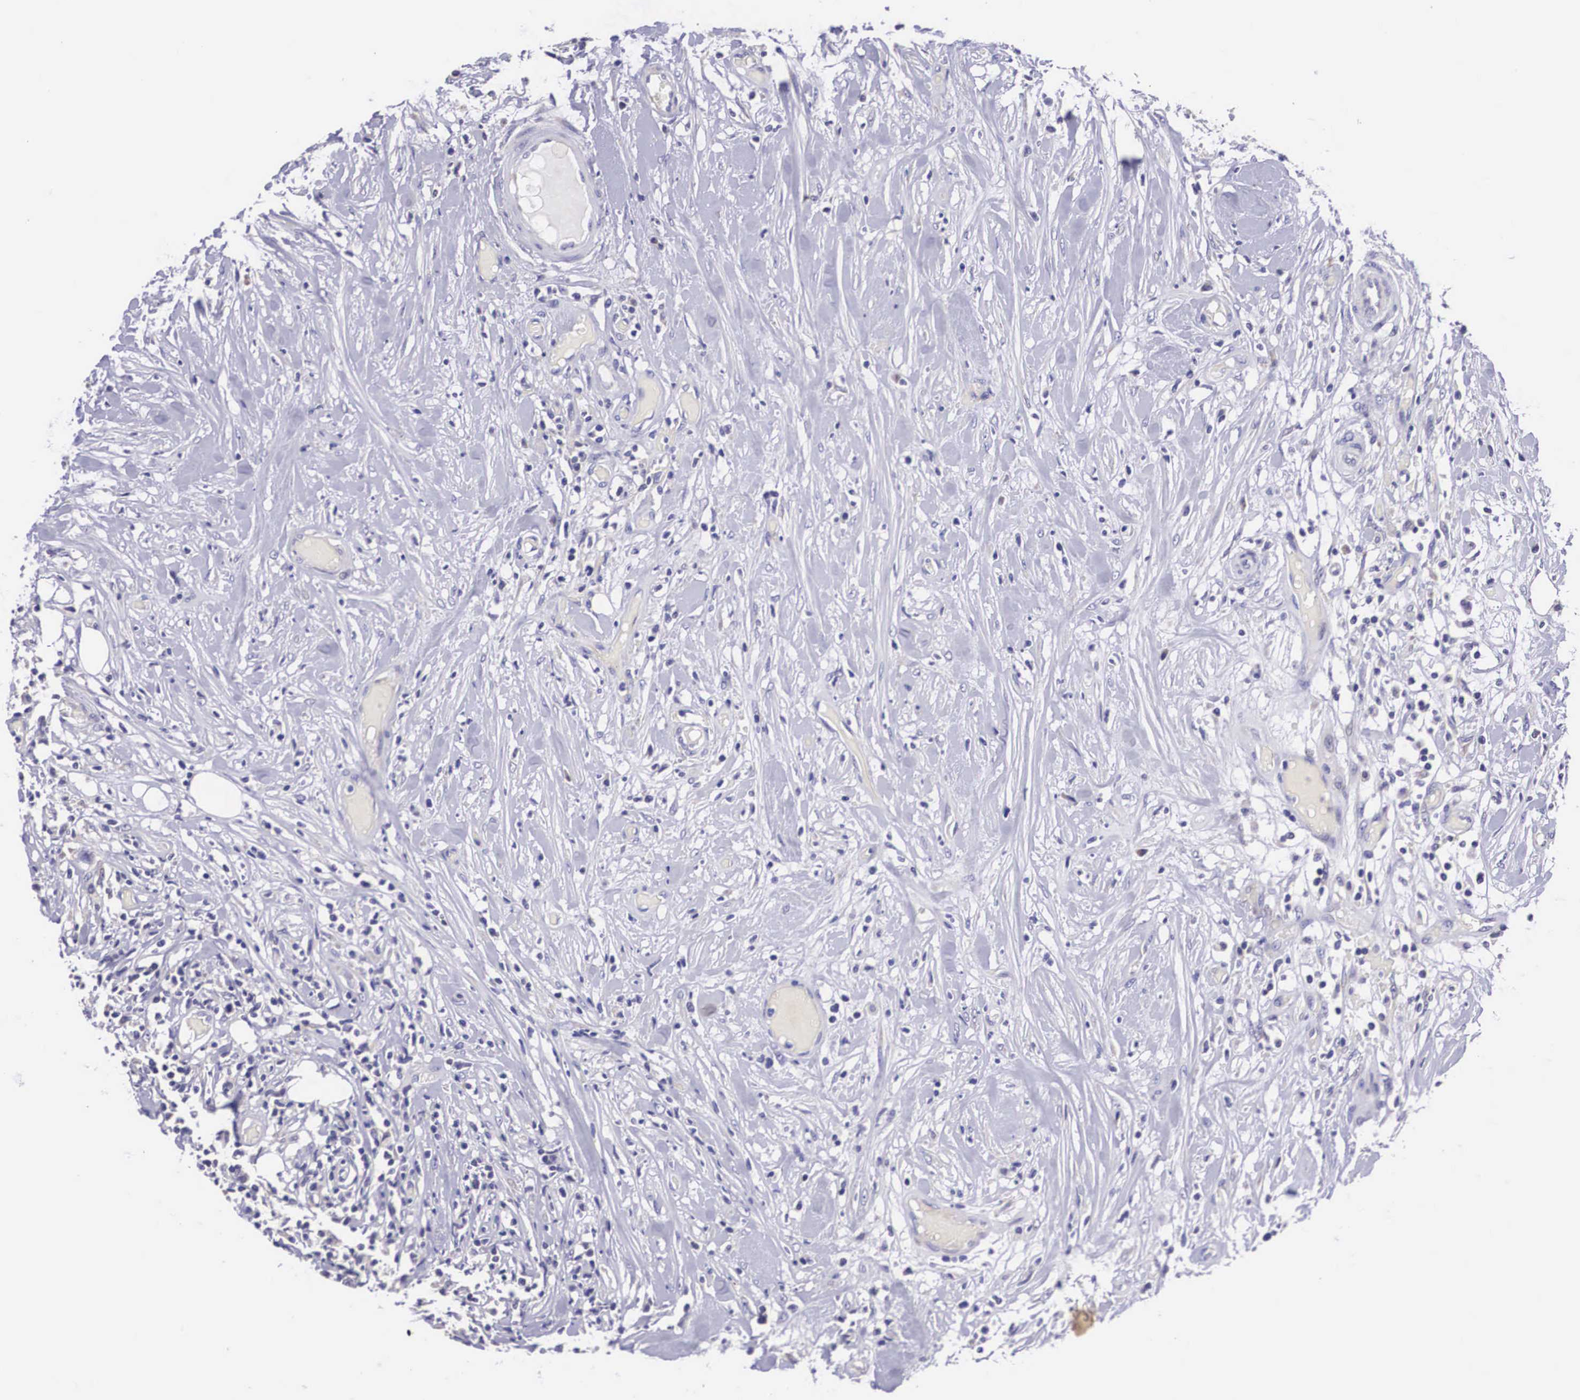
{"staining": {"intensity": "negative", "quantity": "none", "location": "none"}, "tissue": "lymphoma", "cell_type": "Tumor cells", "image_type": "cancer", "snomed": [{"axis": "morphology", "description": "Malignant lymphoma, non-Hodgkin's type, High grade"}, {"axis": "topography", "description": "Colon"}], "caption": "Tumor cells are negative for protein expression in human malignant lymphoma, non-Hodgkin's type (high-grade).", "gene": "ARG2", "patient": {"sex": "male", "age": 82}}